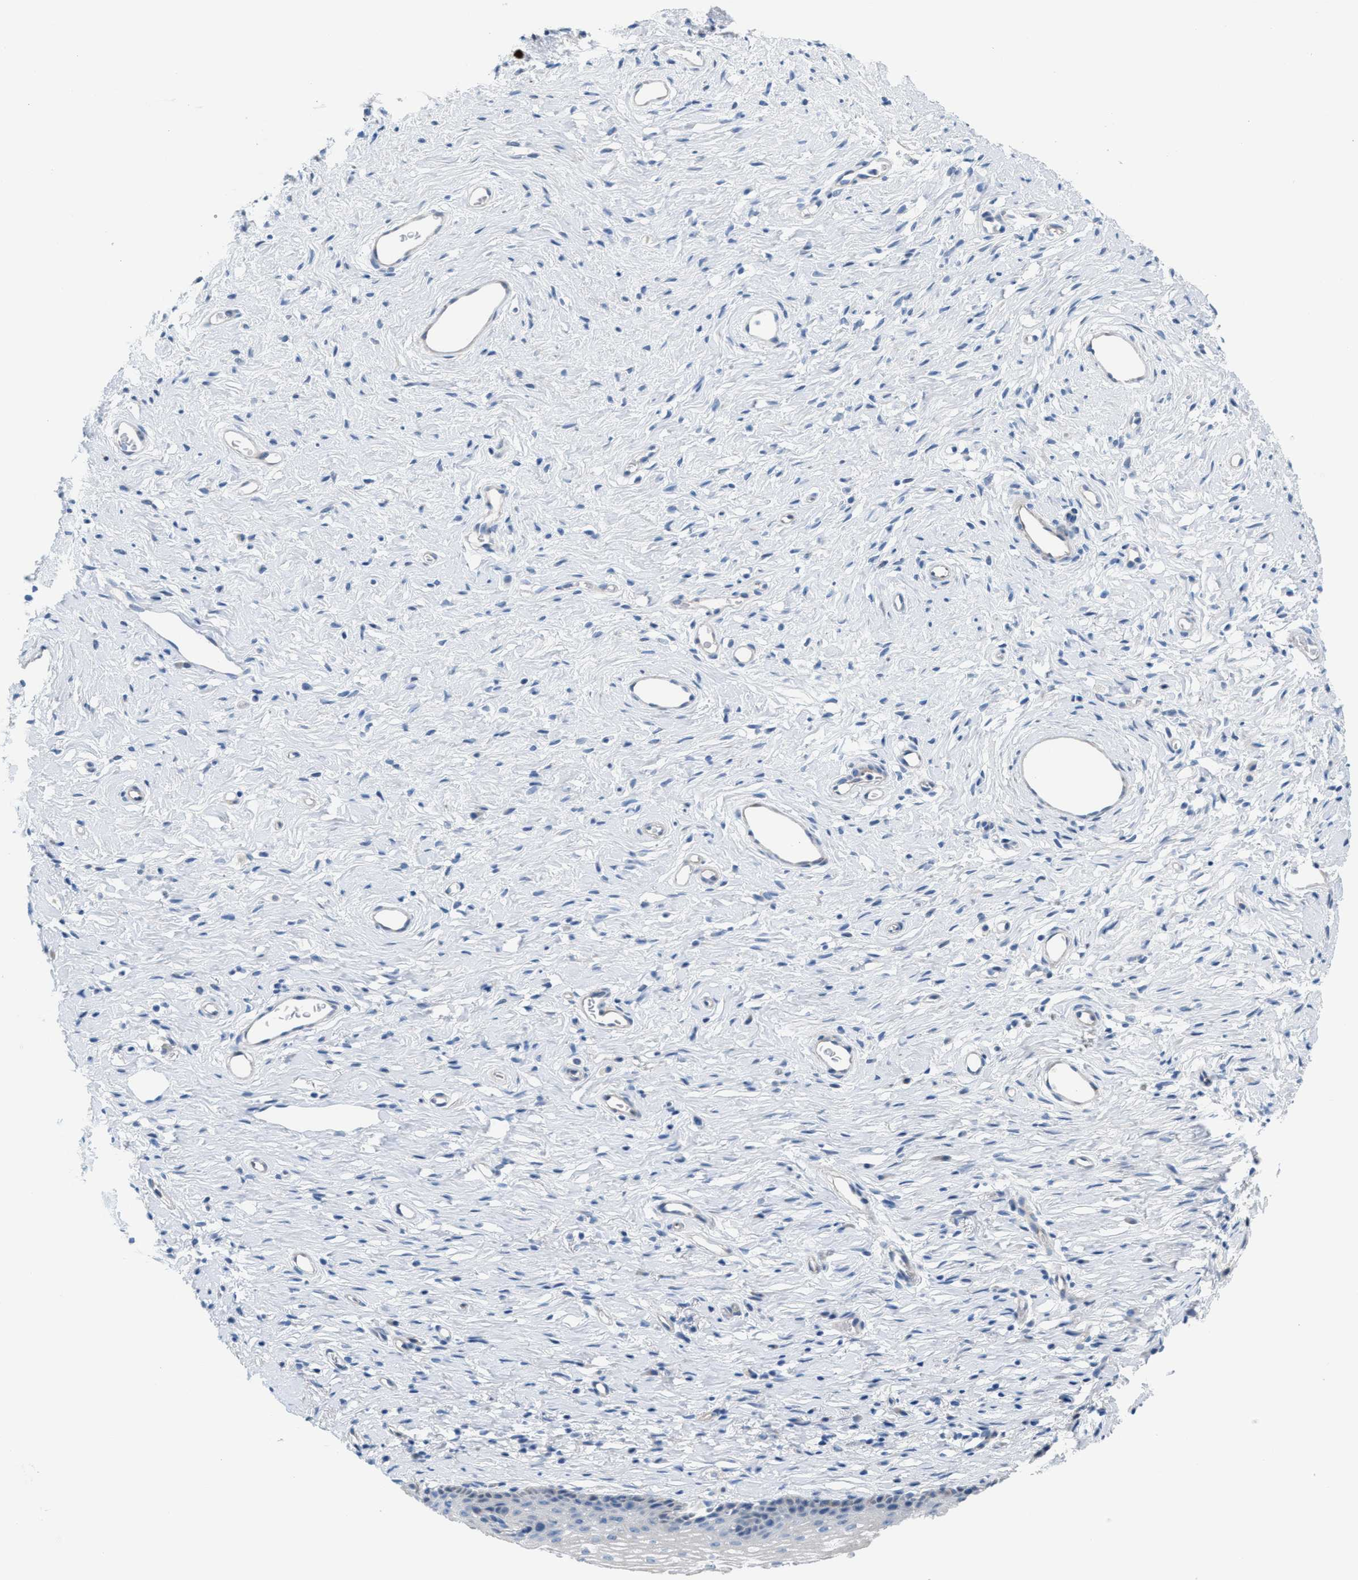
{"staining": {"intensity": "weak", "quantity": ">75%", "location": "cytoplasmic/membranous"}, "tissue": "cervix", "cell_type": "Glandular cells", "image_type": "normal", "snomed": [{"axis": "morphology", "description": "Normal tissue, NOS"}, {"axis": "topography", "description": "Cervix"}], "caption": "A high-resolution micrograph shows IHC staining of benign cervix, which exhibits weak cytoplasmic/membranous expression in about >75% of glandular cells. The protein is shown in brown color, while the nuclei are stained blue.", "gene": "MPP3", "patient": {"sex": "female", "age": 77}}